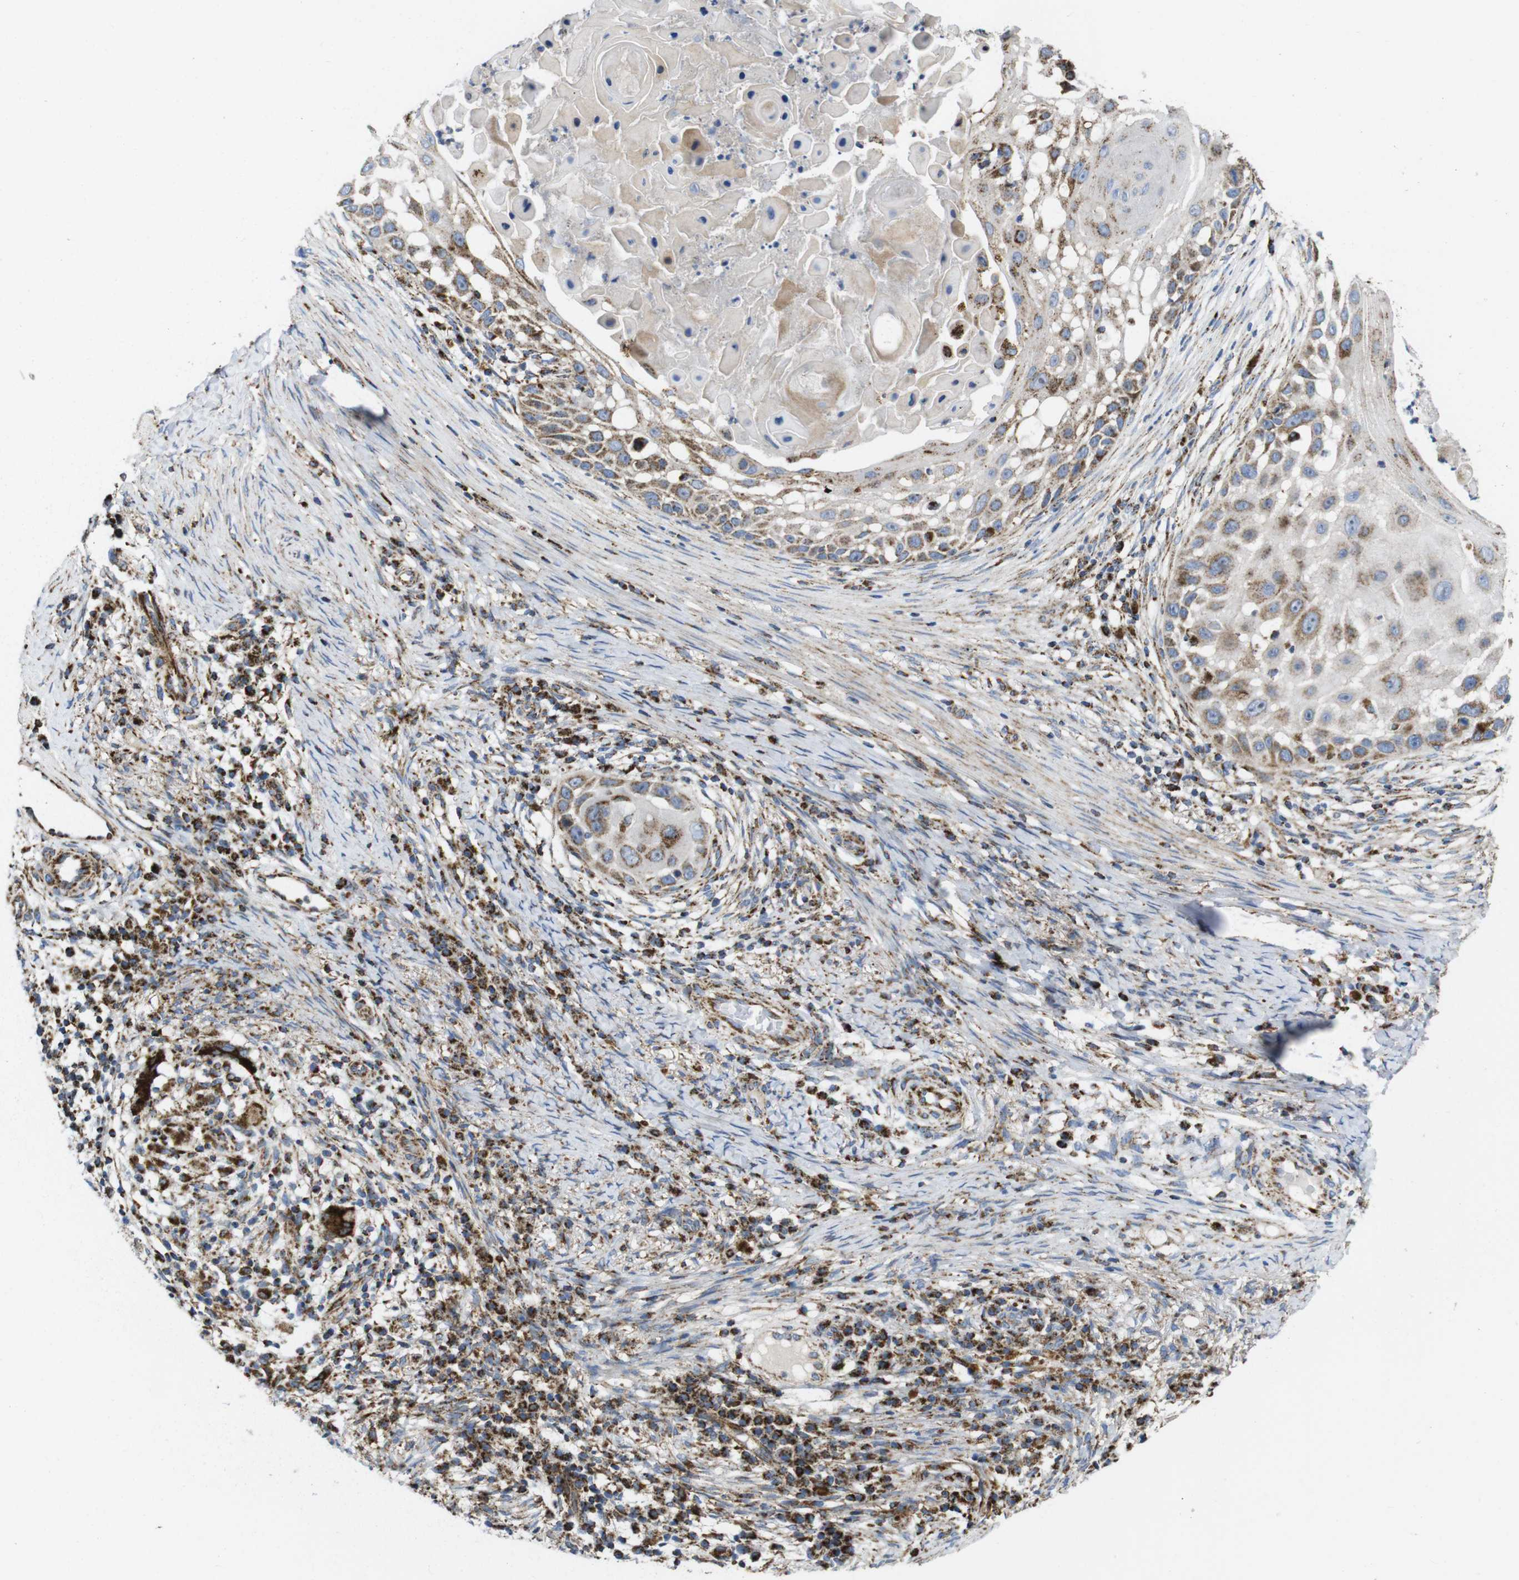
{"staining": {"intensity": "moderate", "quantity": "25%-75%", "location": "cytoplasmic/membranous"}, "tissue": "skin cancer", "cell_type": "Tumor cells", "image_type": "cancer", "snomed": [{"axis": "morphology", "description": "Squamous cell carcinoma, NOS"}, {"axis": "topography", "description": "Skin"}], "caption": "DAB immunohistochemical staining of skin squamous cell carcinoma exhibits moderate cytoplasmic/membranous protein positivity in about 25%-75% of tumor cells.", "gene": "TMEM192", "patient": {"sex": "female", "age": 44}}